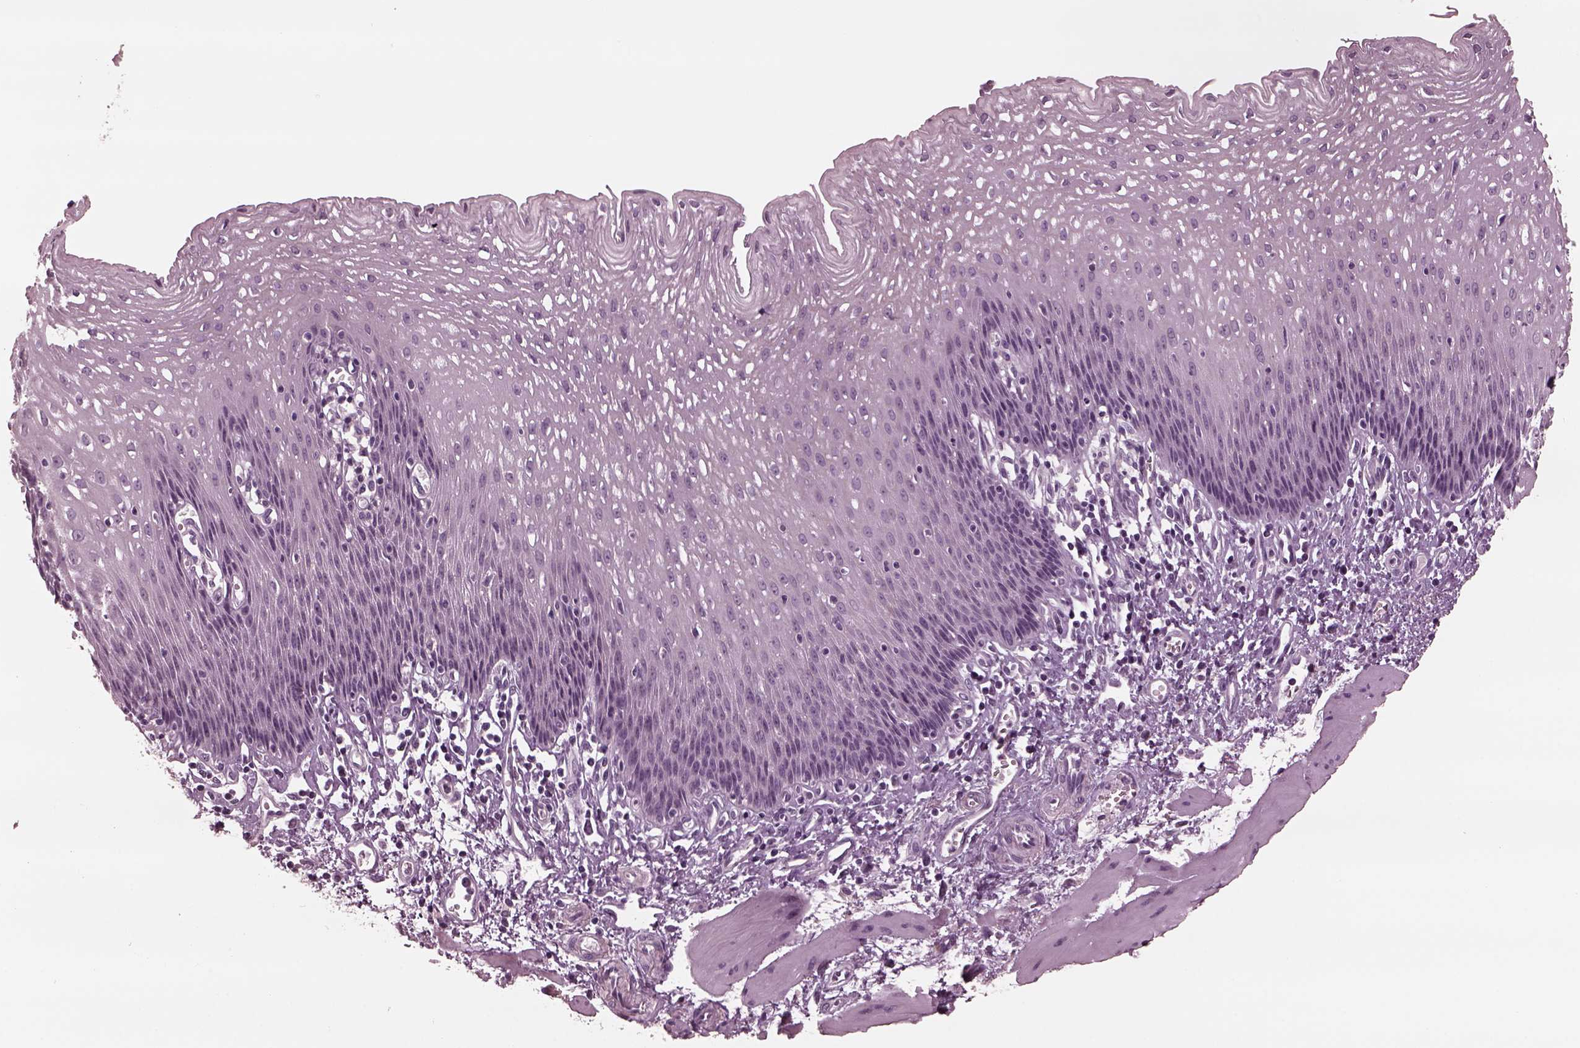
{"staining": {"intensity": "negative", "quantity": "none", "location": "none"}, "tissue": "esophagus", "cell_type": "Squamous epithelial cells", "image_type": "normal", "snomed": [{"axis": "morphology", "description": "Normal tissue, NOS"}, {"axis": "topography", "description": "Esophagus"}], "caption": "Immunohistochemistry histopathology image of benign esophagus: esophagus stained with DAB (3,3'-diaminobenzidine) shows no significant protein positivity in squamous epithelial cells.", "gene": "YY2", "patient": {"sex": "female", "age": 64}}